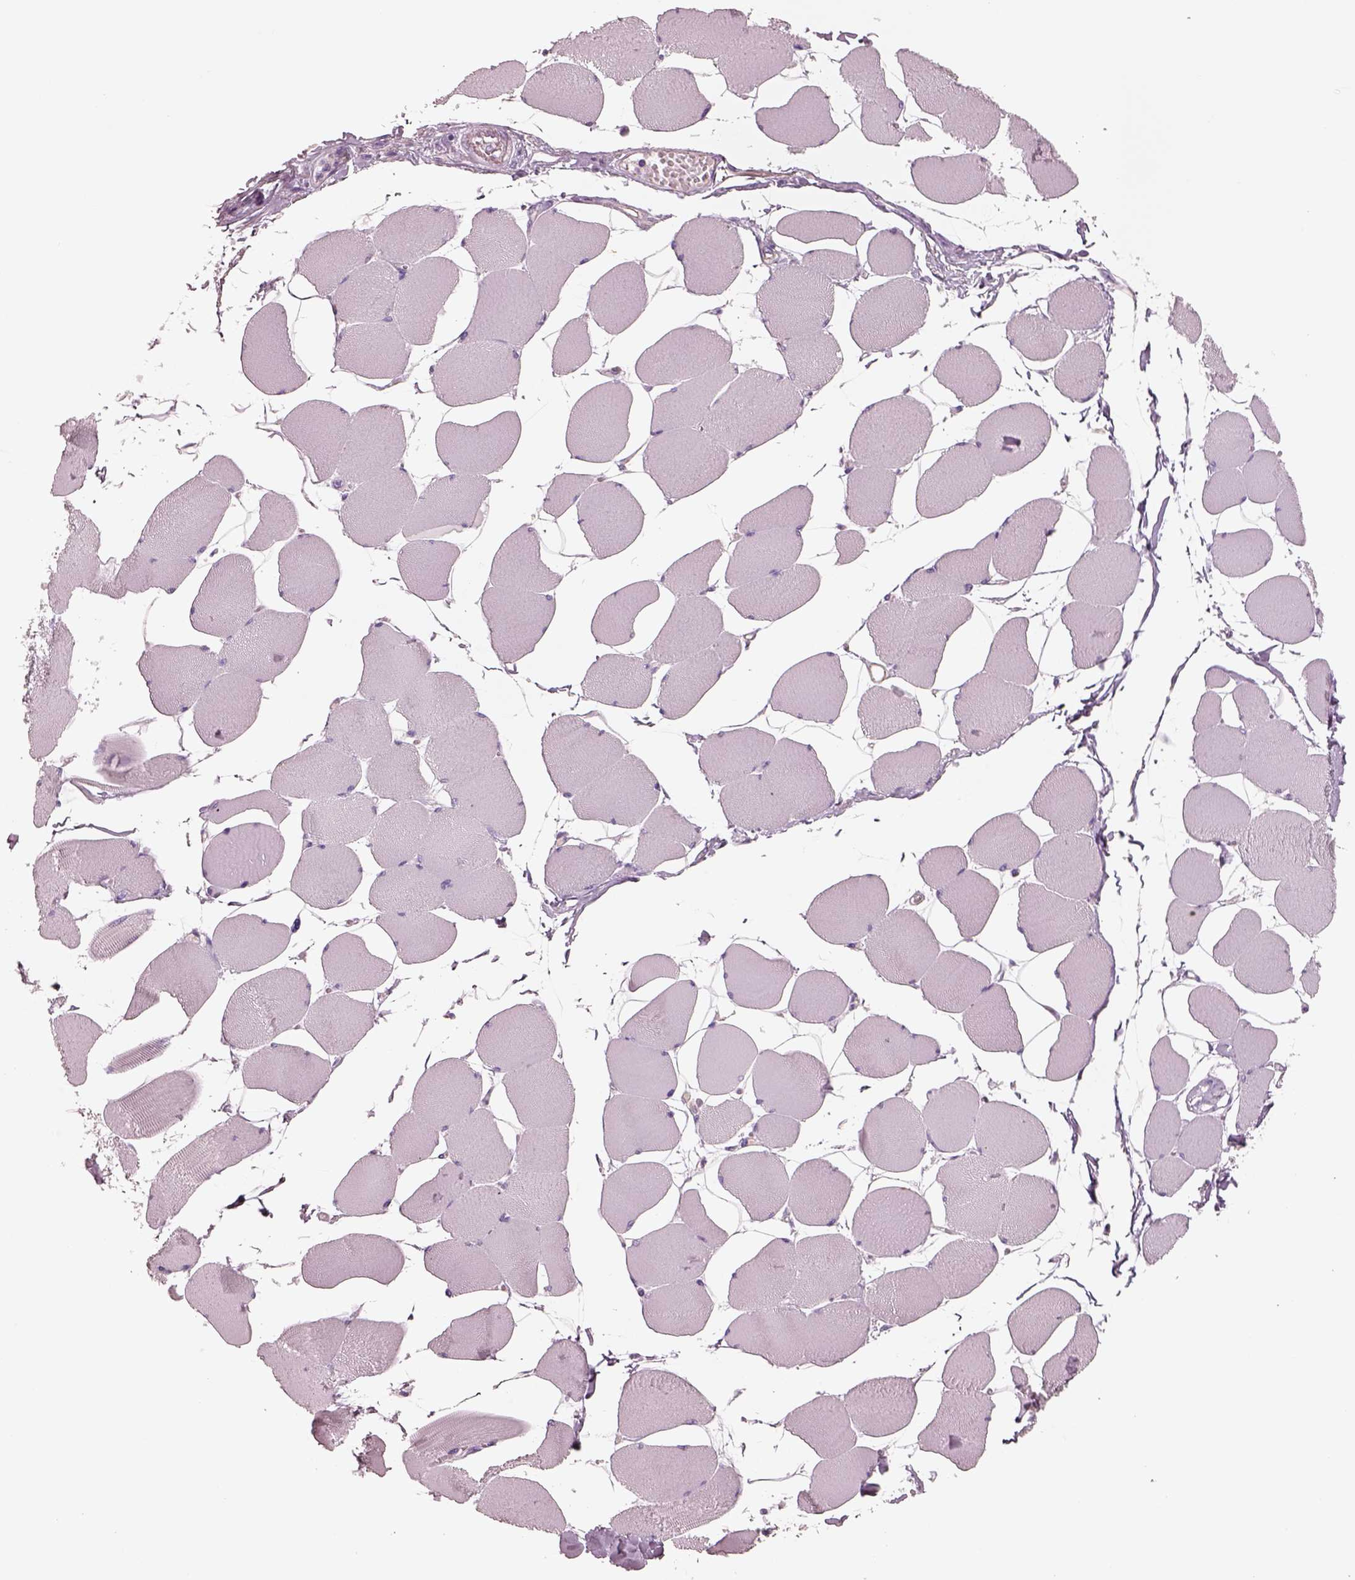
{"staining": {"intensity": "negative", "quantity": "none", "location": "none"}, "tissue": "skeletal muscle", "cell_type": "Myocytes", "image_type": "normal", "snomed": [{"axis": "morphology", "description": "Normal tissue, NOS"}, {"axis": "topography", "description": "Skeletal muscle"}], "caption": "Unremarkable skeletal muscle was stained to show a protein in brown. There is no significant staining in myocytes.", "gene": "IGLL1", "patient": {"sex": "female", "age": 75}}